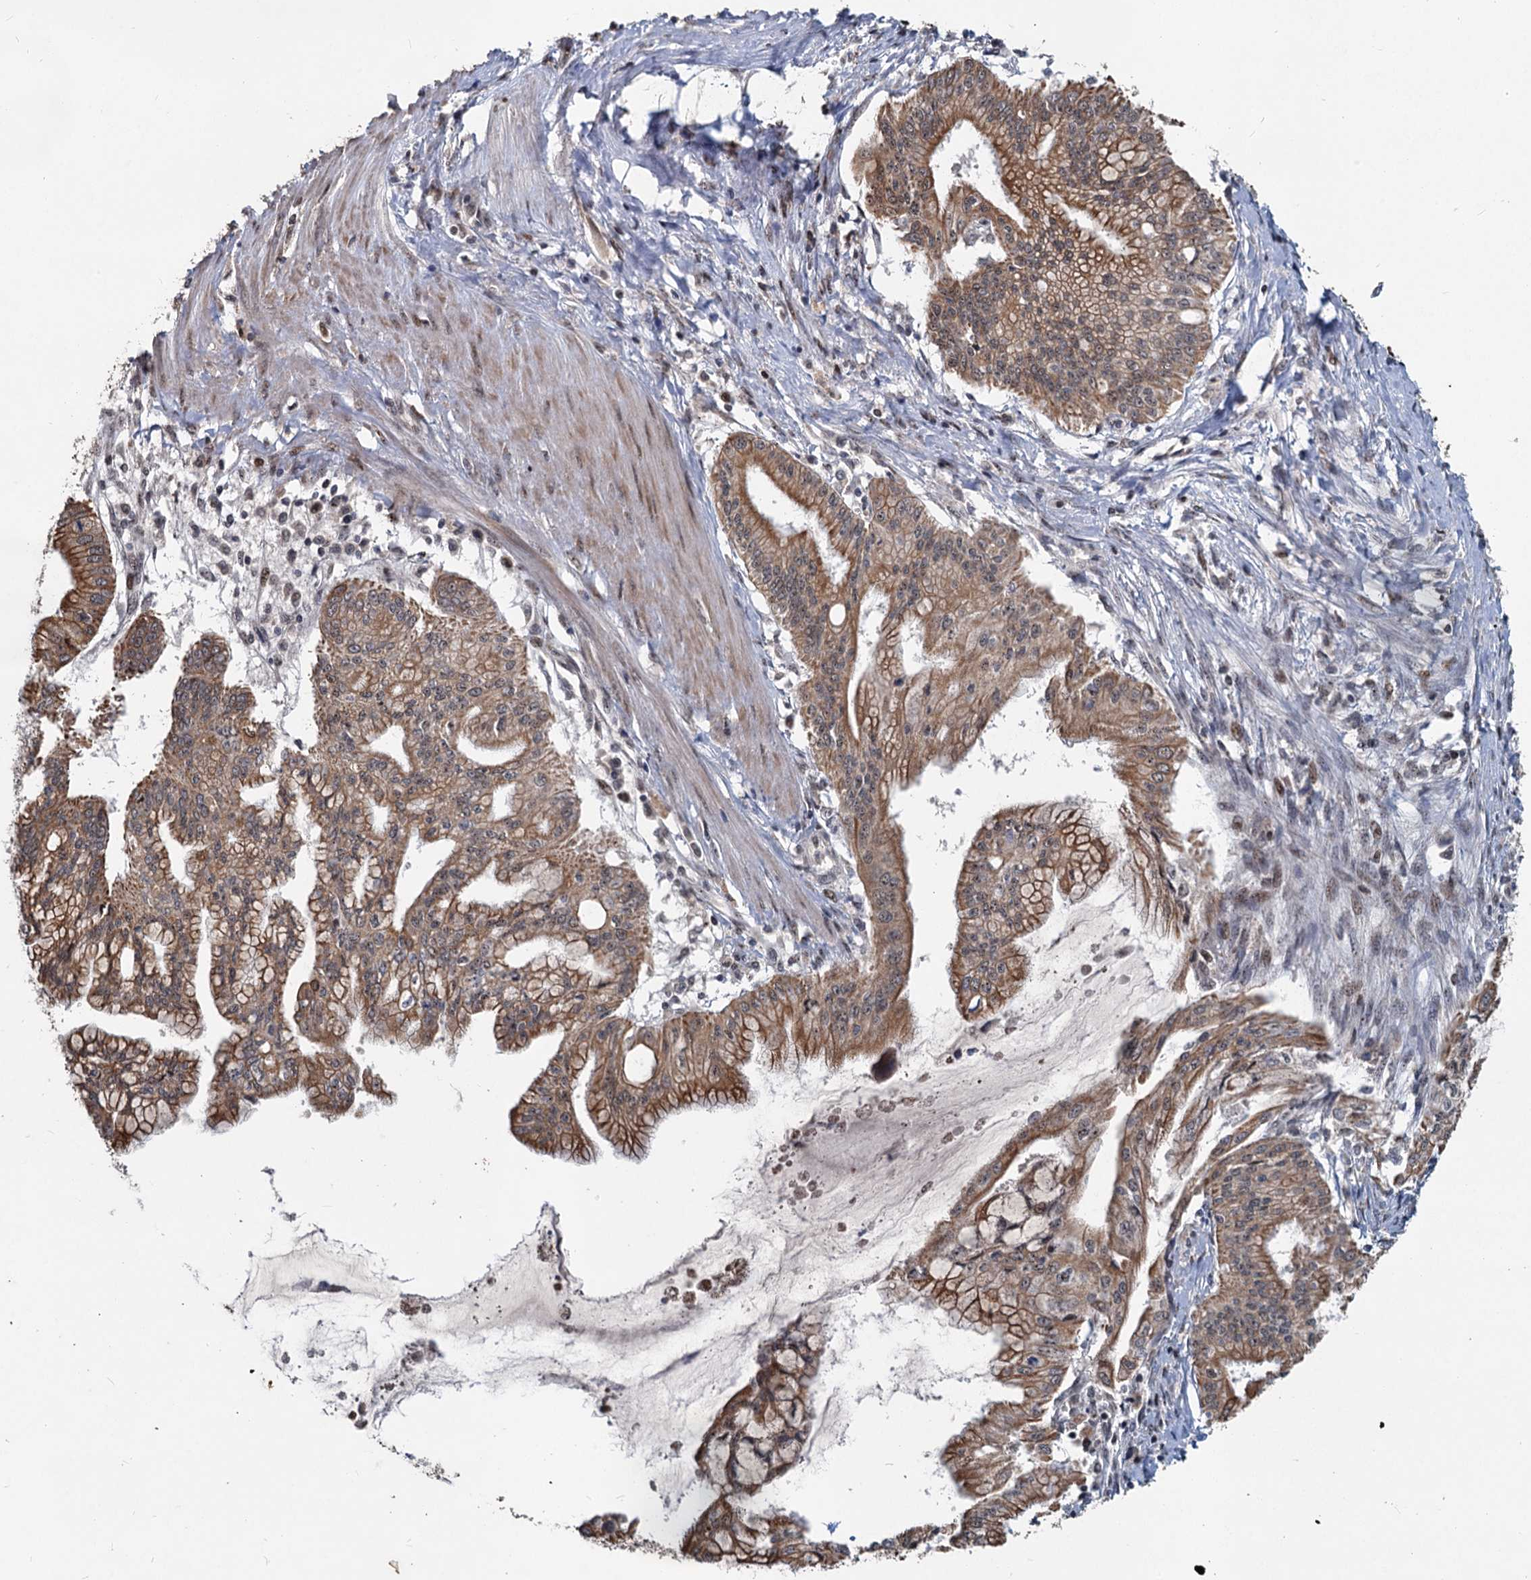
{"staining": {"intensity": "moderate", "quantity": ">75%", "location": "cytoplasmic/membranous"}, "tissue": "pancreatic cancer", "cell_type": "Tumor cells", "image_type": "cancer", "snomed": [{"axis": "morphology", "description": "Adenocarcinoma, NOS"}, {"axis": "topography", "description": "Pancreas"}], "caption": "Protein positivity by immunohistochemistry (IHC) displays moderate cytoplasmic/membranous expression in approximately >75% of tumor cells in adenocarcinoma (pancreatic).", "gene": "RITA1", "patient": {"sex": "male", "age": 46}}